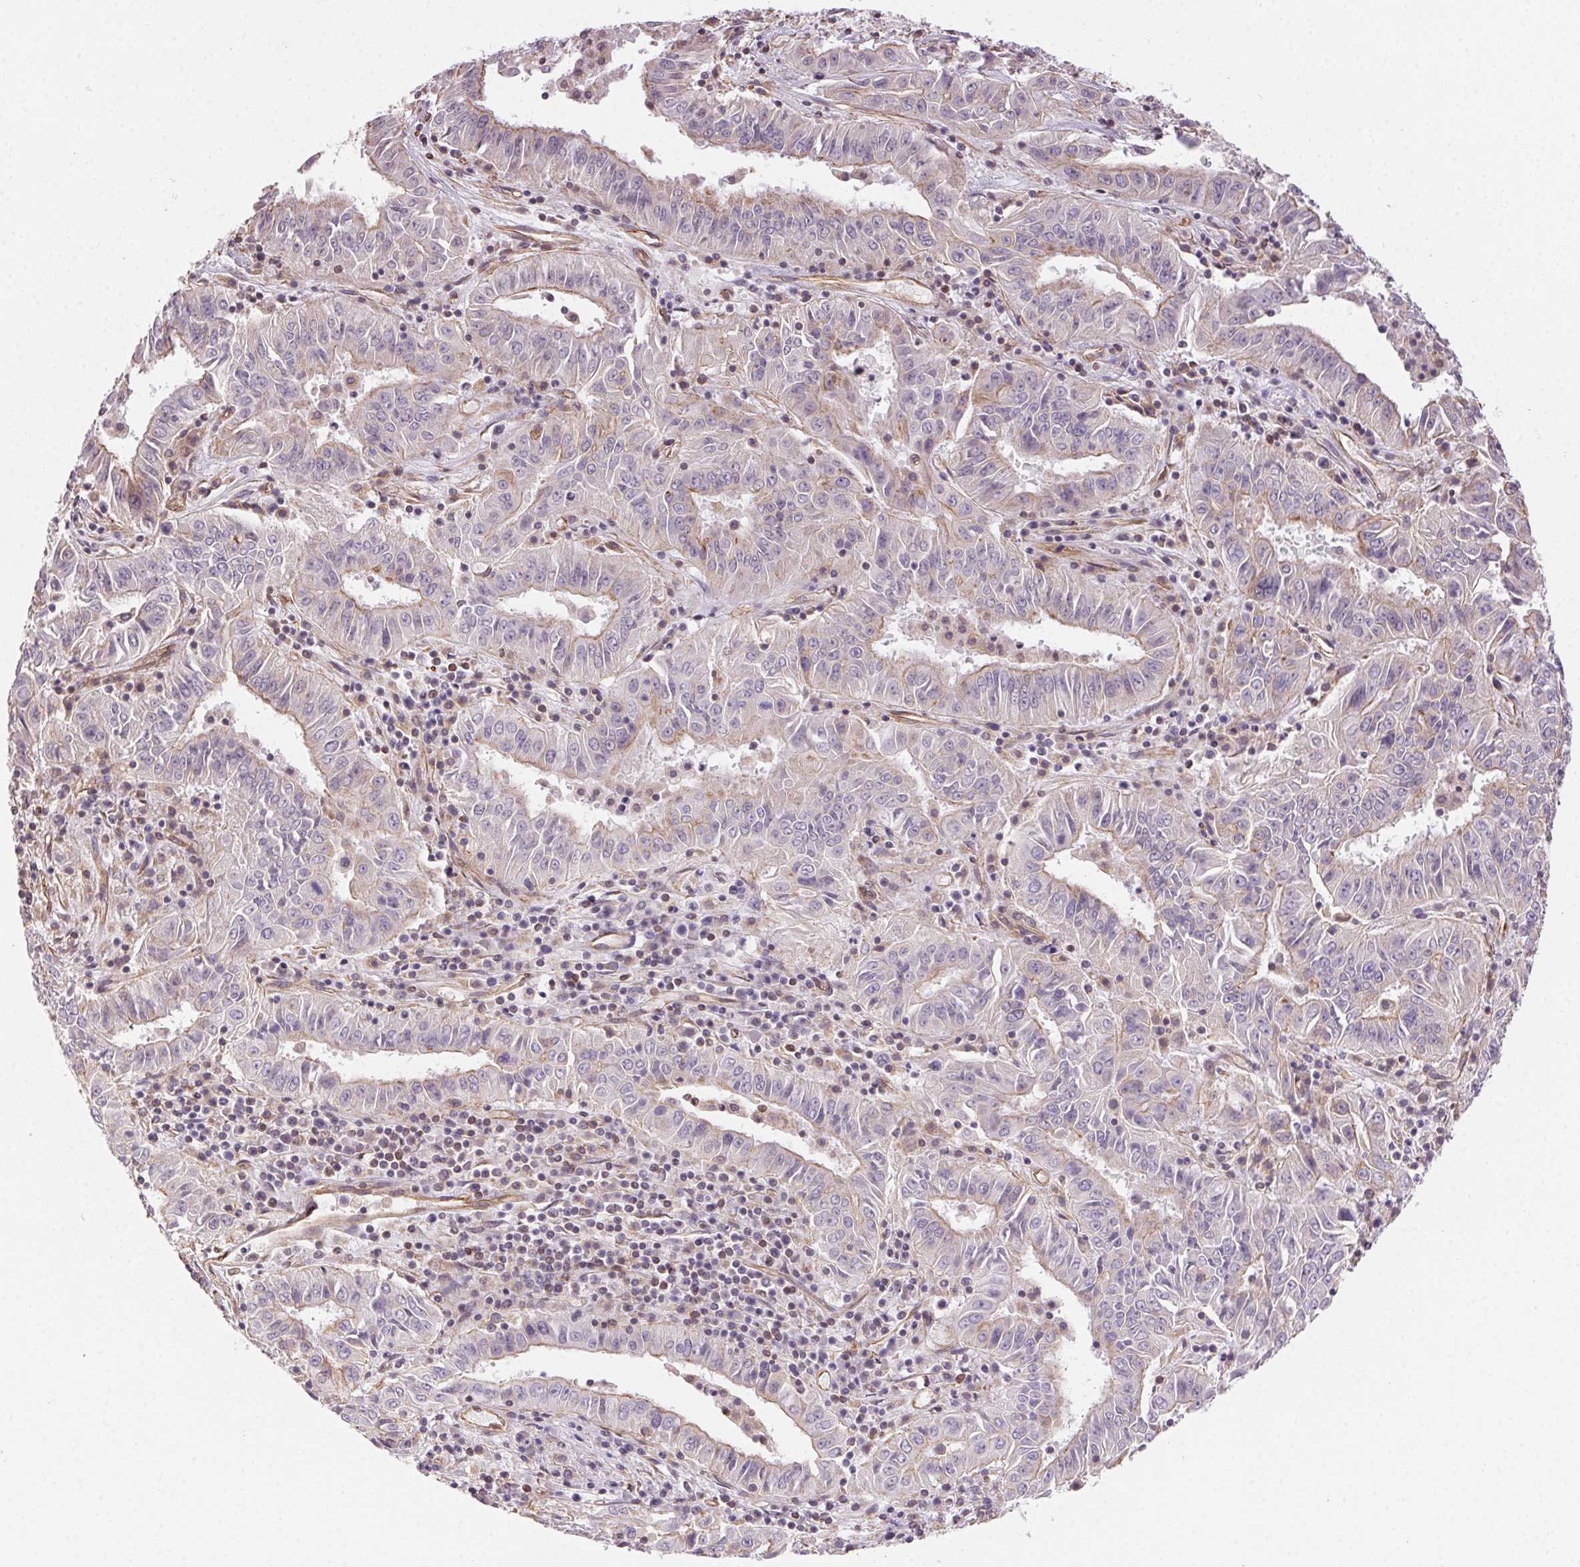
{"staining": {"intensity": "weak", "quantity": "<25%", "location": "cytoplasmic/membranous"}, "tissue": "pancreatic cancer", "cell_type": "Tumor cells", "image_type": "cancer", "snomed": [{"axis": "morphology", "description": "Adenocarcinoma, NOS"}, {"axis": "topography", "description": "Pancreas"}], "caption": "High power microscopy histopathology image of an immunohistochemistry (IHC) image of pancreatic adenocarcinoma, revealing no significant positivity in tumor cells.", "gene": "PLA2G4F", "patient": {"sex": "male", "age": 63}}